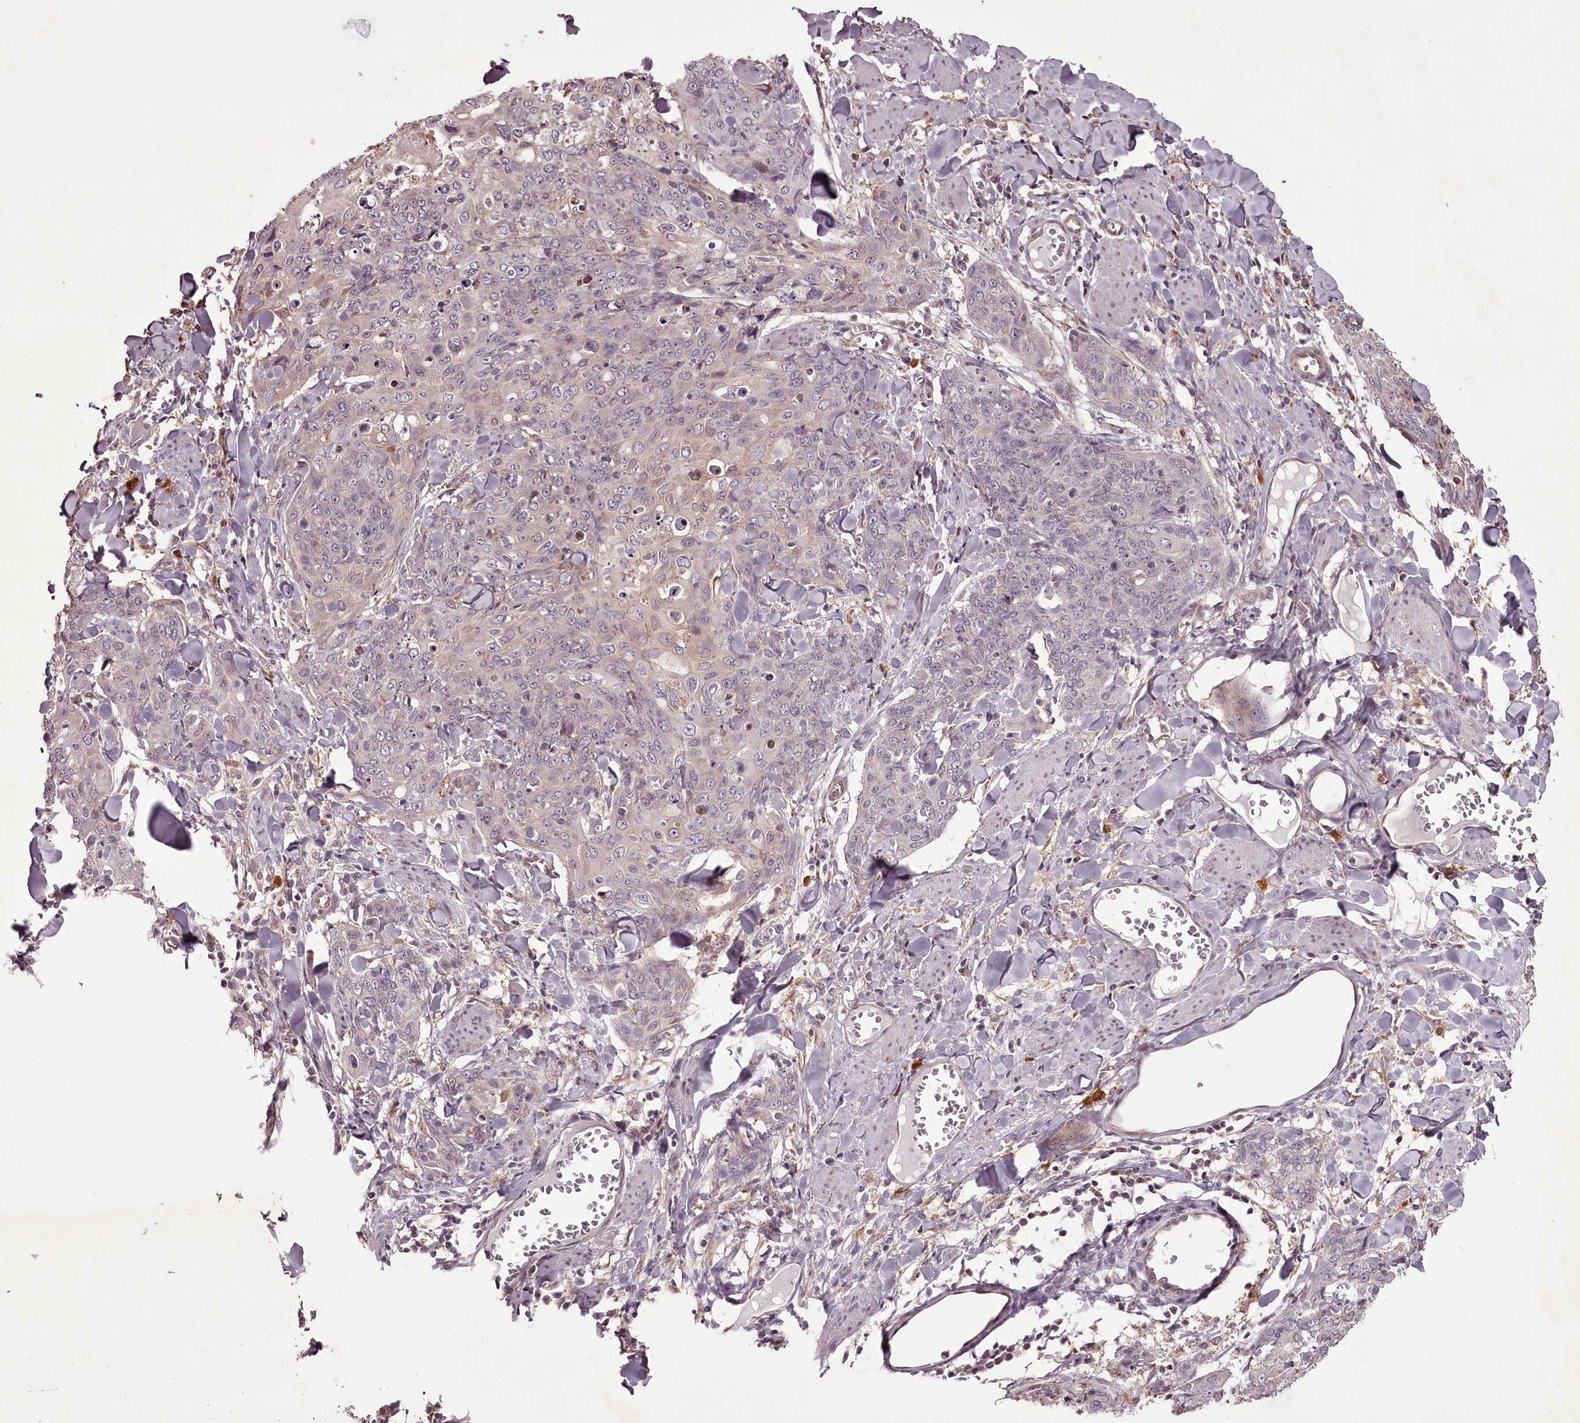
{"staining": {"intensity": "negative", "quantity": "none", "location": "none"}, "tissue": "skin cancer", "cell_type": "Tumor cells", "image_type": "cancer", "snomed": [{"axis": "morphology", "description": "Squamous cell carcinoma, NOS"}, {"axis": "topography", "description": "Skin"}, {"axis": "topography", "description": "Vulva"}], "caption": "A micrograph of human skin squamous cell carcinoma is negative for staining in tumor cells.", "gene": "CCDC92", "patient": {"sex": "female", "age": 85}}